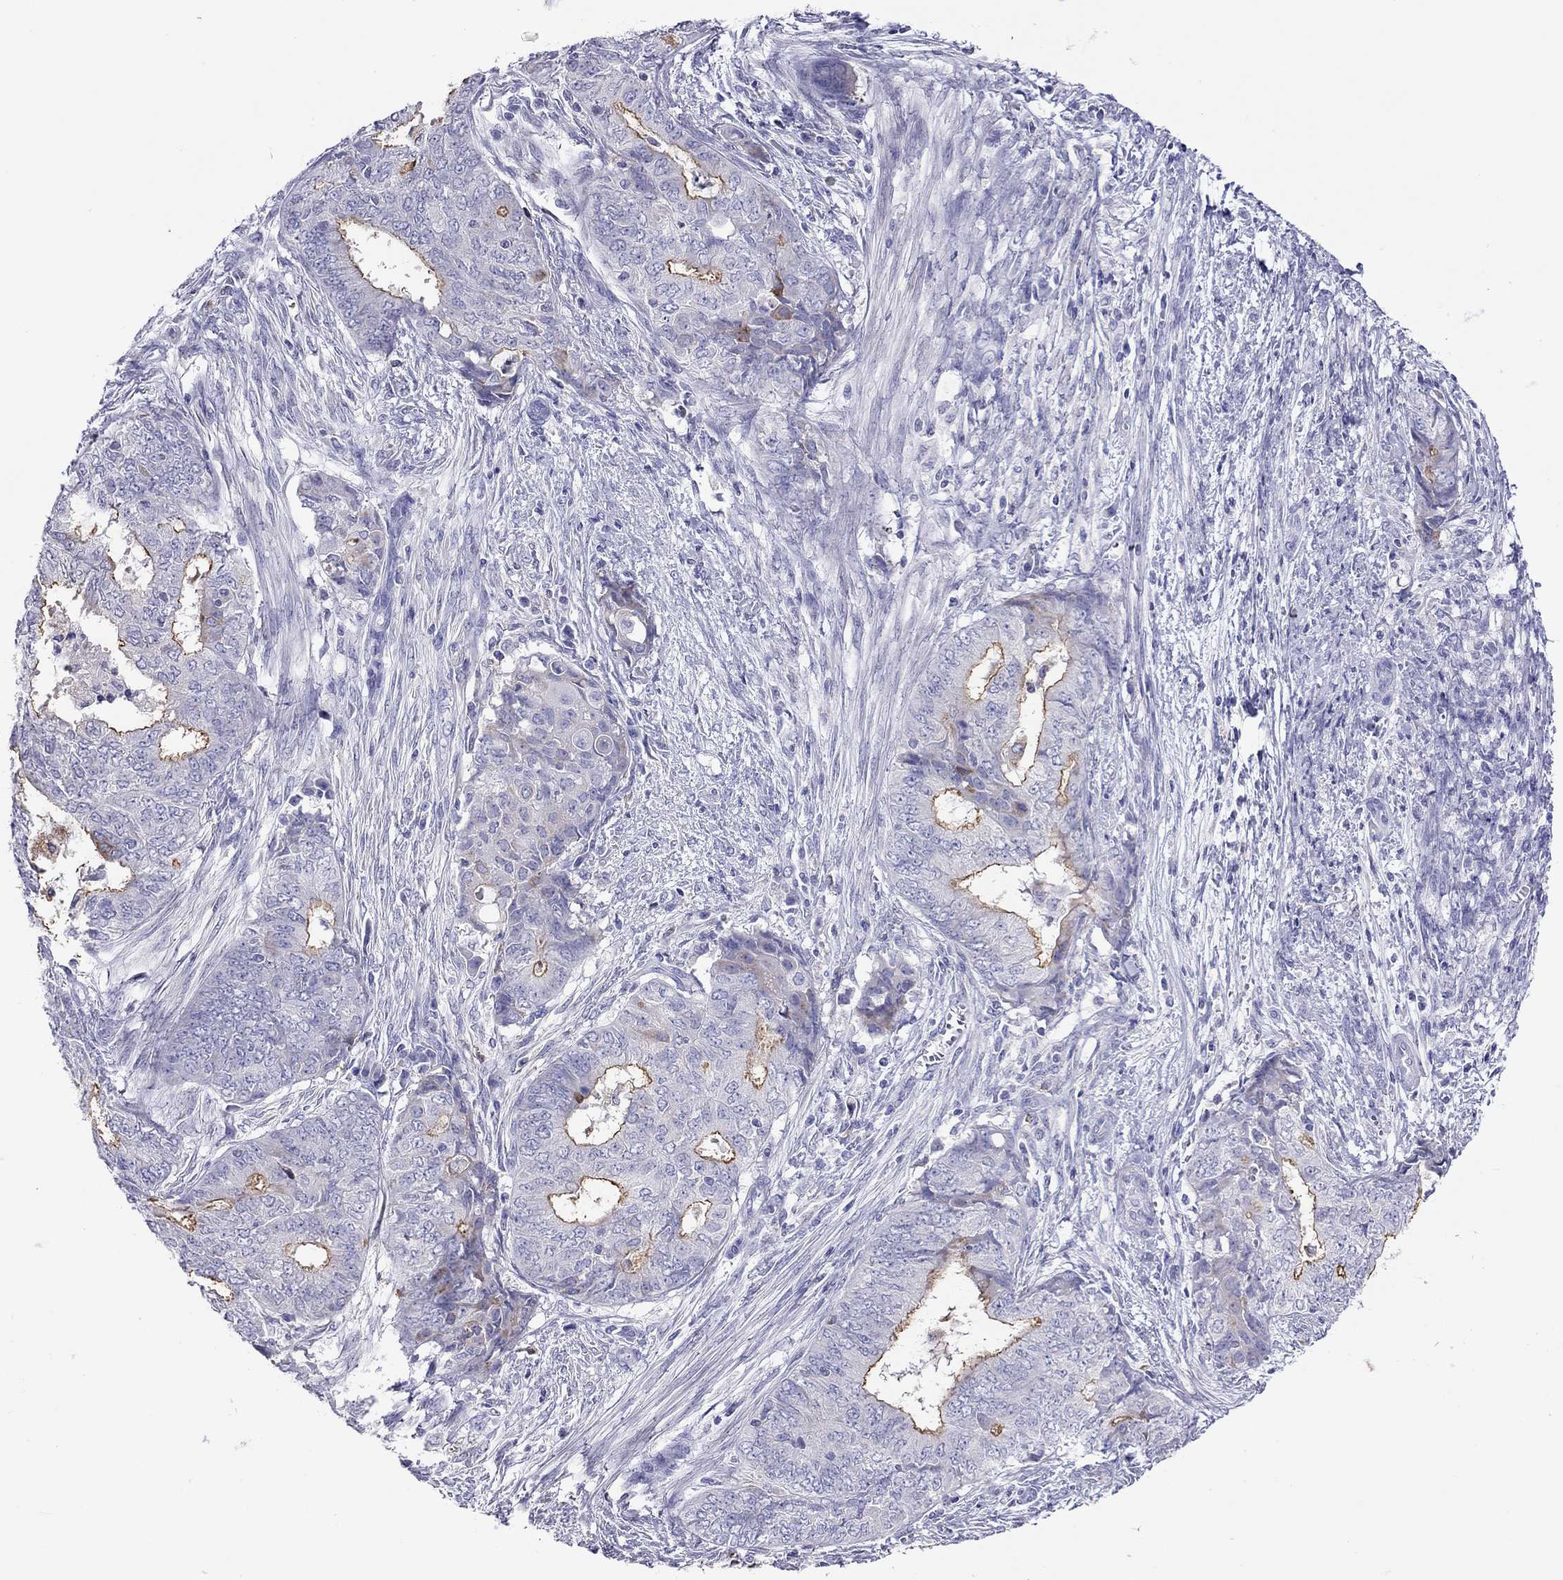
{"staining": {"intensity": "moderate", "quantity": "<25%", "location": "cytoplasmic/membranous"}, "tissue": "endometrial cancer", "cell_type": "Tumor cells", "image_type": "cancer", "snomed": [{"axis": "morphology", "description": "Adenocarcinoma, NOS"}, {"axis": "topography", "description": "Endometrium"}], "caption": "IHC micrograph of endometrial adenocarcinoma stained for a protein (brown), which shows low levels of moderate cytoplasmic/membranous staining in approximately <25% of tumor cells.", "gene": "SLC46A2", "patient": {"sex": "female", "age": 62}}